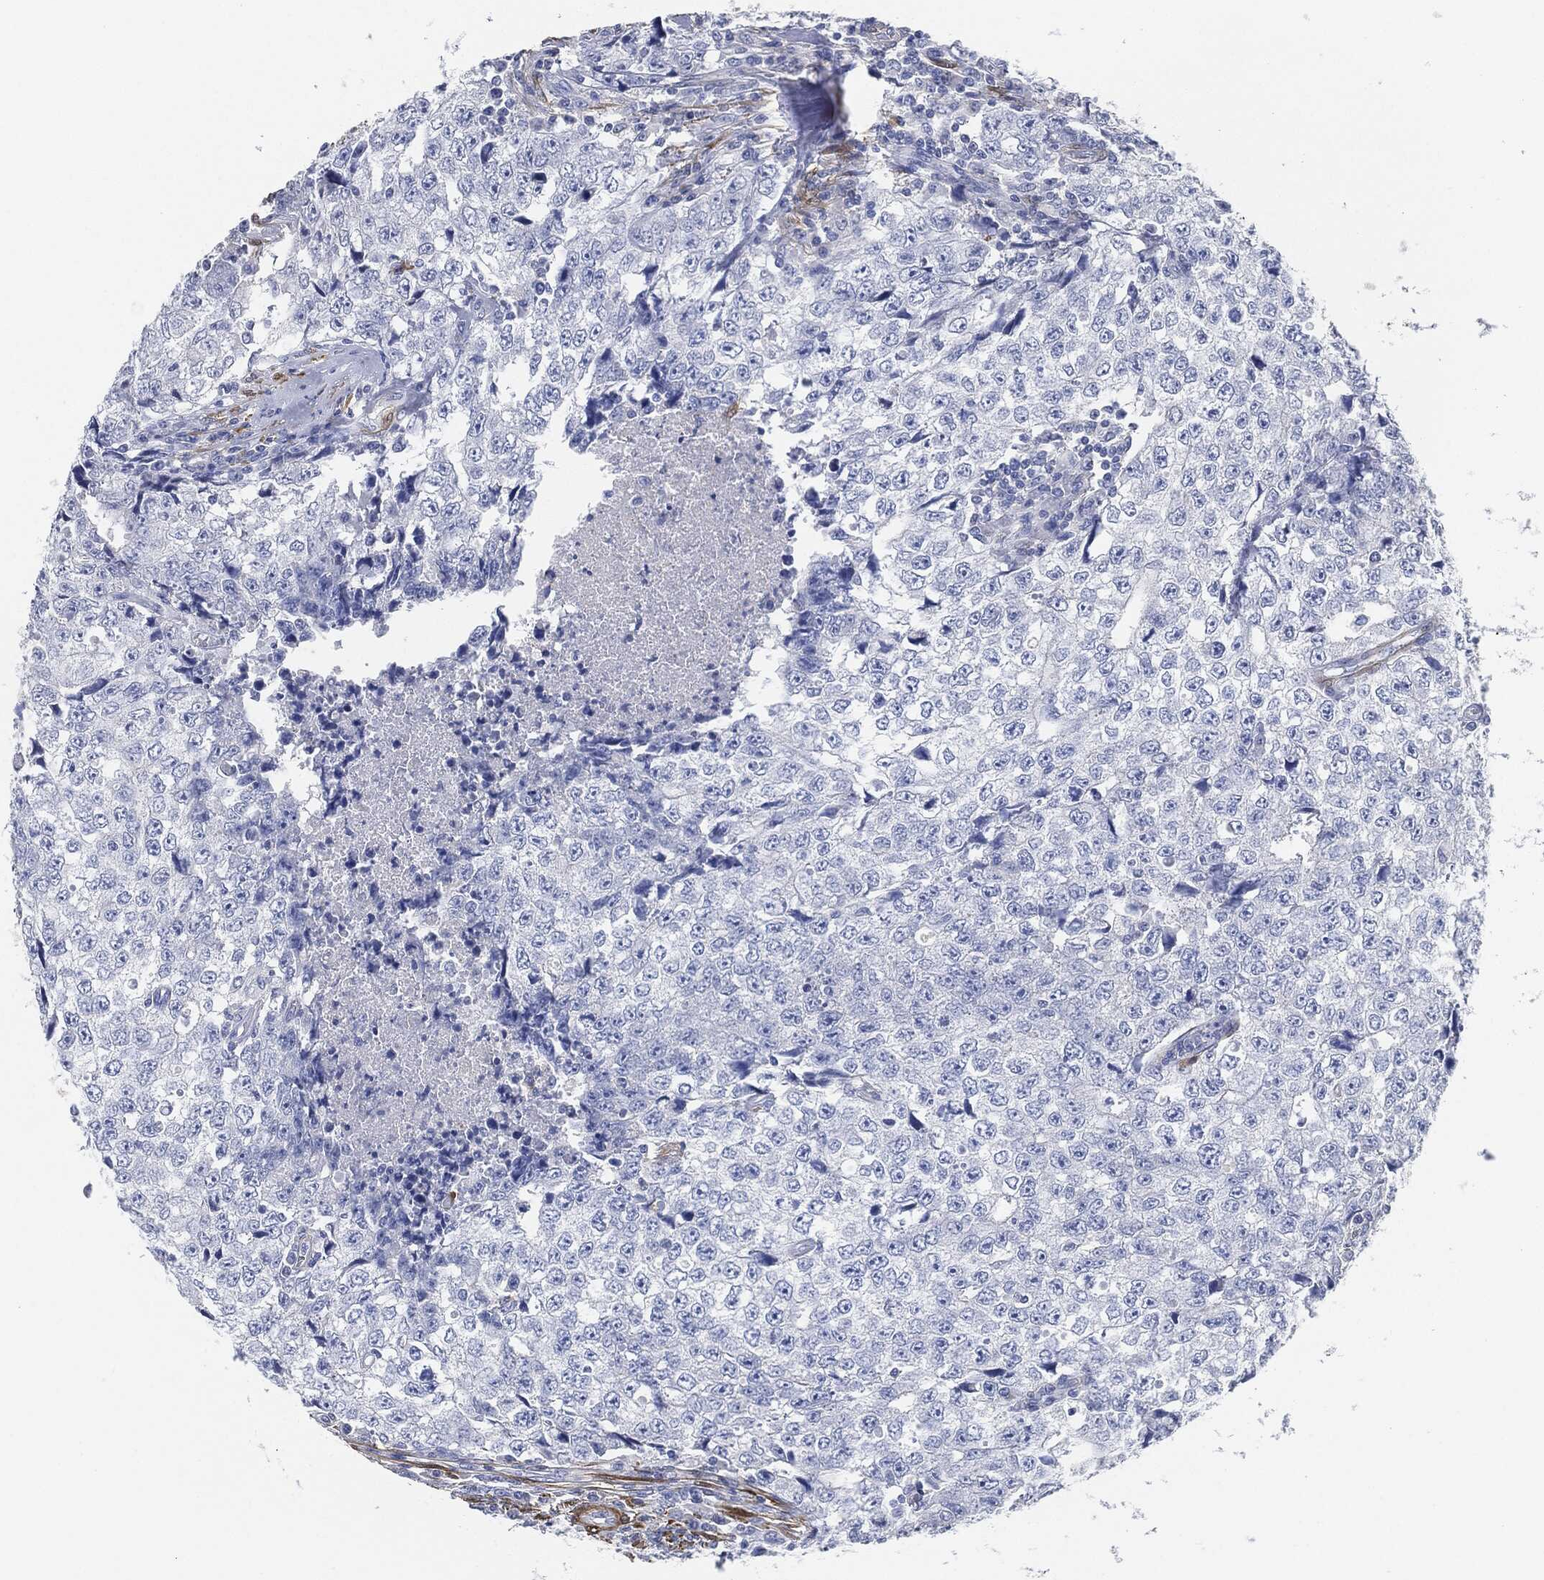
{"staining": {"intensity": "negative", "quantity": "none", "location": "none"}, "tissue": "testis cancer", "cell_type": "Tumor cells", "image_type": "cancer", "snomed": [{"axis": "morphology", "description": "Necrosis, NOS"}, {"axis": "morphology", "description": "Carcinoma, Embryonal, NOS"}, {"axis": "topography", "description": "Testis"}], "caption": "The IHC micrograph has no significant positivity in tumor cells of testis embryonal carcinoma tissue.", "gene": "TAGLN", "patient": {"sex": "male", "age": 19}}